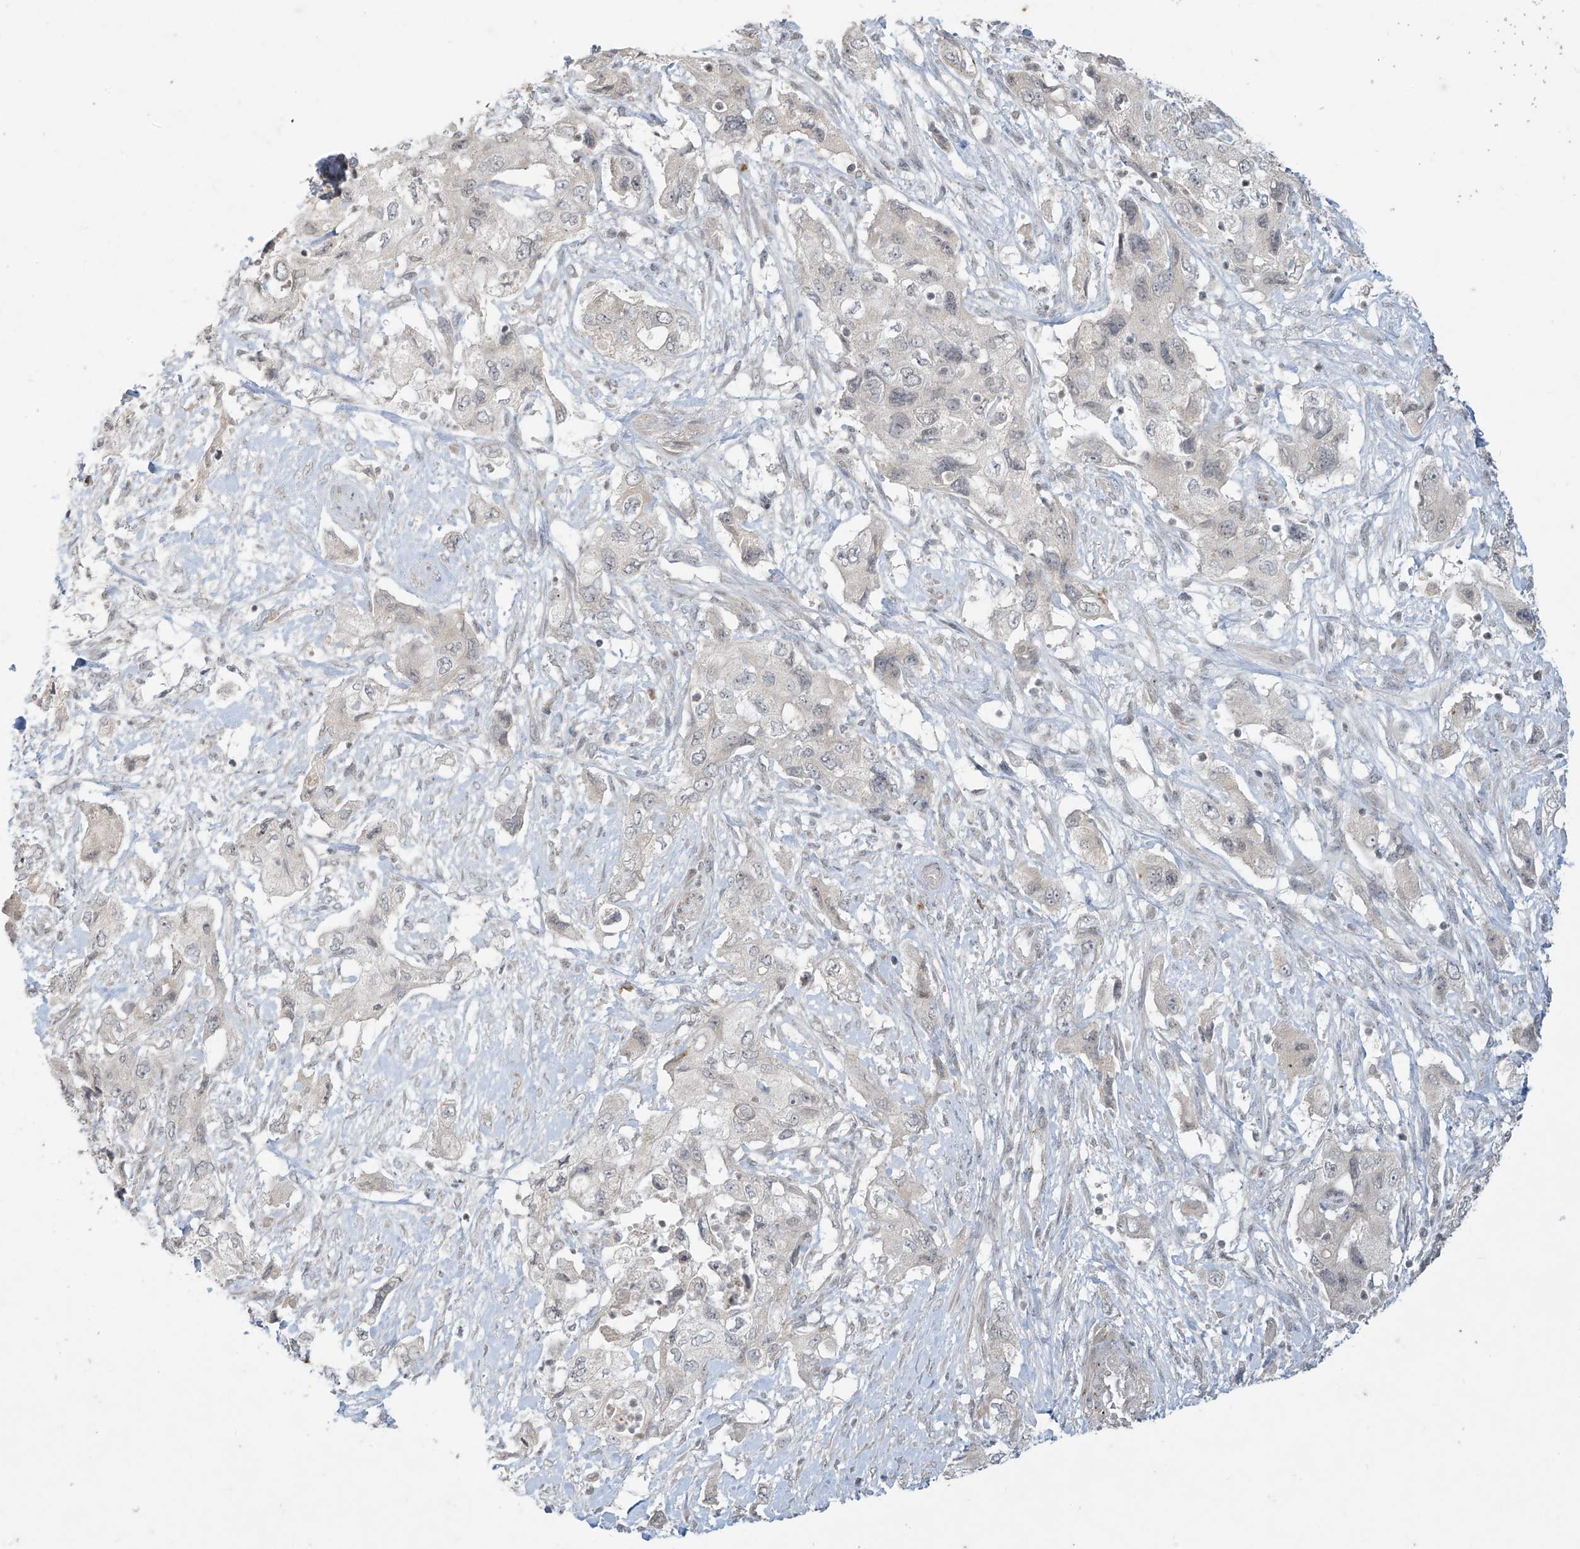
{"staining": {"intensity": "negative", "quantity": "none", "location": "none"}, "tissue": "pancreatic cancer", "cell_type": "Tumor cells", "image_type": "cancer", "snomed": [{"axis": "morphology", "description": "Adenocarcinoma, NOS"}, {"axis": "topography", "description": "Pancreas"}], "caption": "This image is of adenocarcinoma (pancreatic) stained with immunohistochemistry (IHC) to label a protein in brown with the nuclei are counter-stained blue. There is no expression in tumor cells. (Immunohistochemistry (ihc), brightfield microscopy, high magnification).", "gene": "DGKQ", "patient": {"sex": "female", "age": 73}}